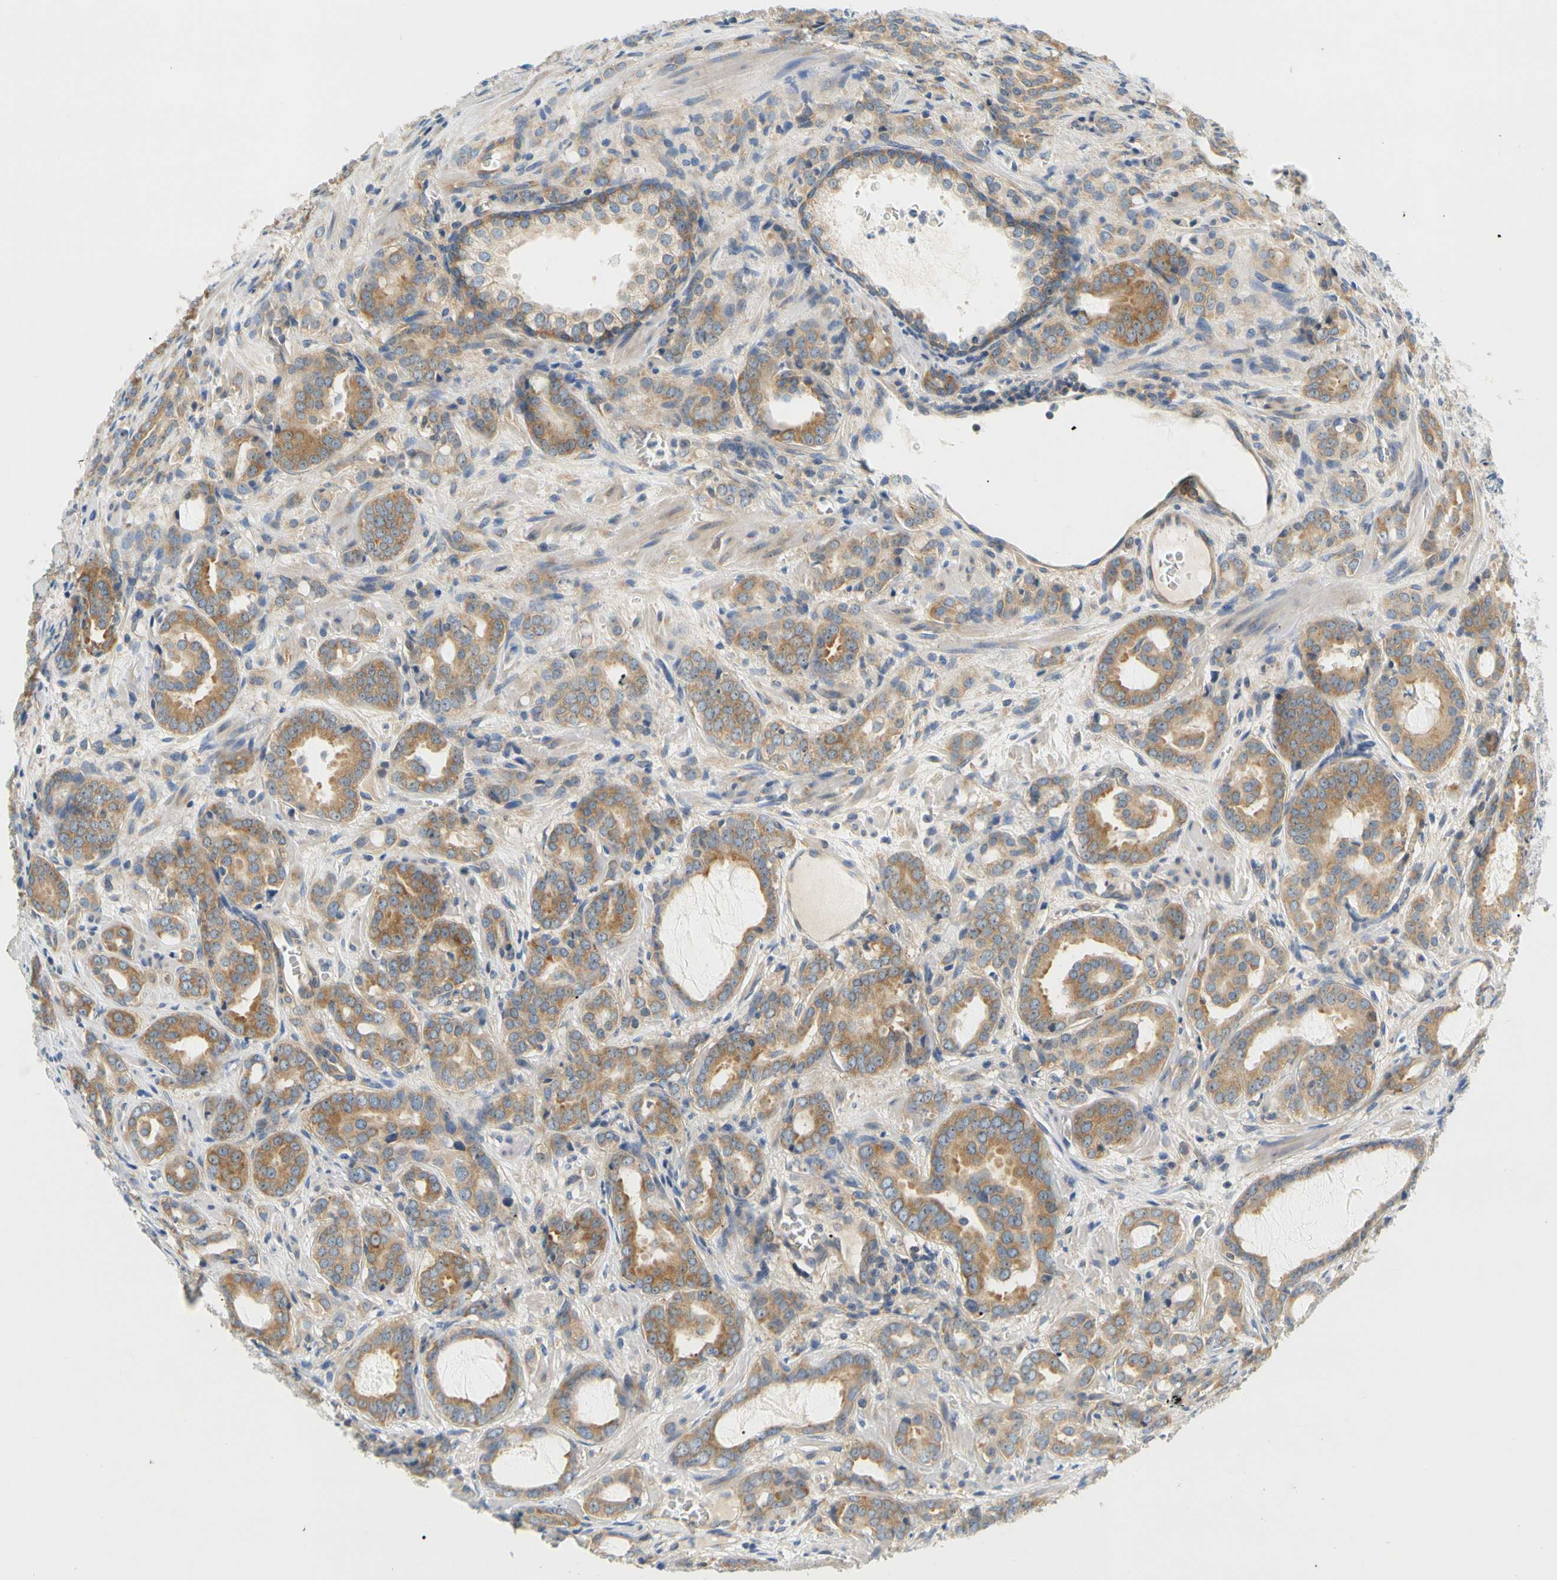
{"staining": {"intensity": "moderate", "quantity": ">75%", "location": "cytoplasmic/membranous"}, "tissue": "prostate cancer", "cell_type": "Tumor cells", "image_type": "cancer", "snomed": [{"axis": "morphology", "description": "Adenocarcinoma, High grade"}, {"axis": "topography", "description": "Prostate"}], "caption": "Prostate cancer (high-grade adenocarcinoma) stained with a protein marker shows moderate staining in tumor cells.", "gene": "LRRC47", "patient": {"sex": "male", "age": 64}}